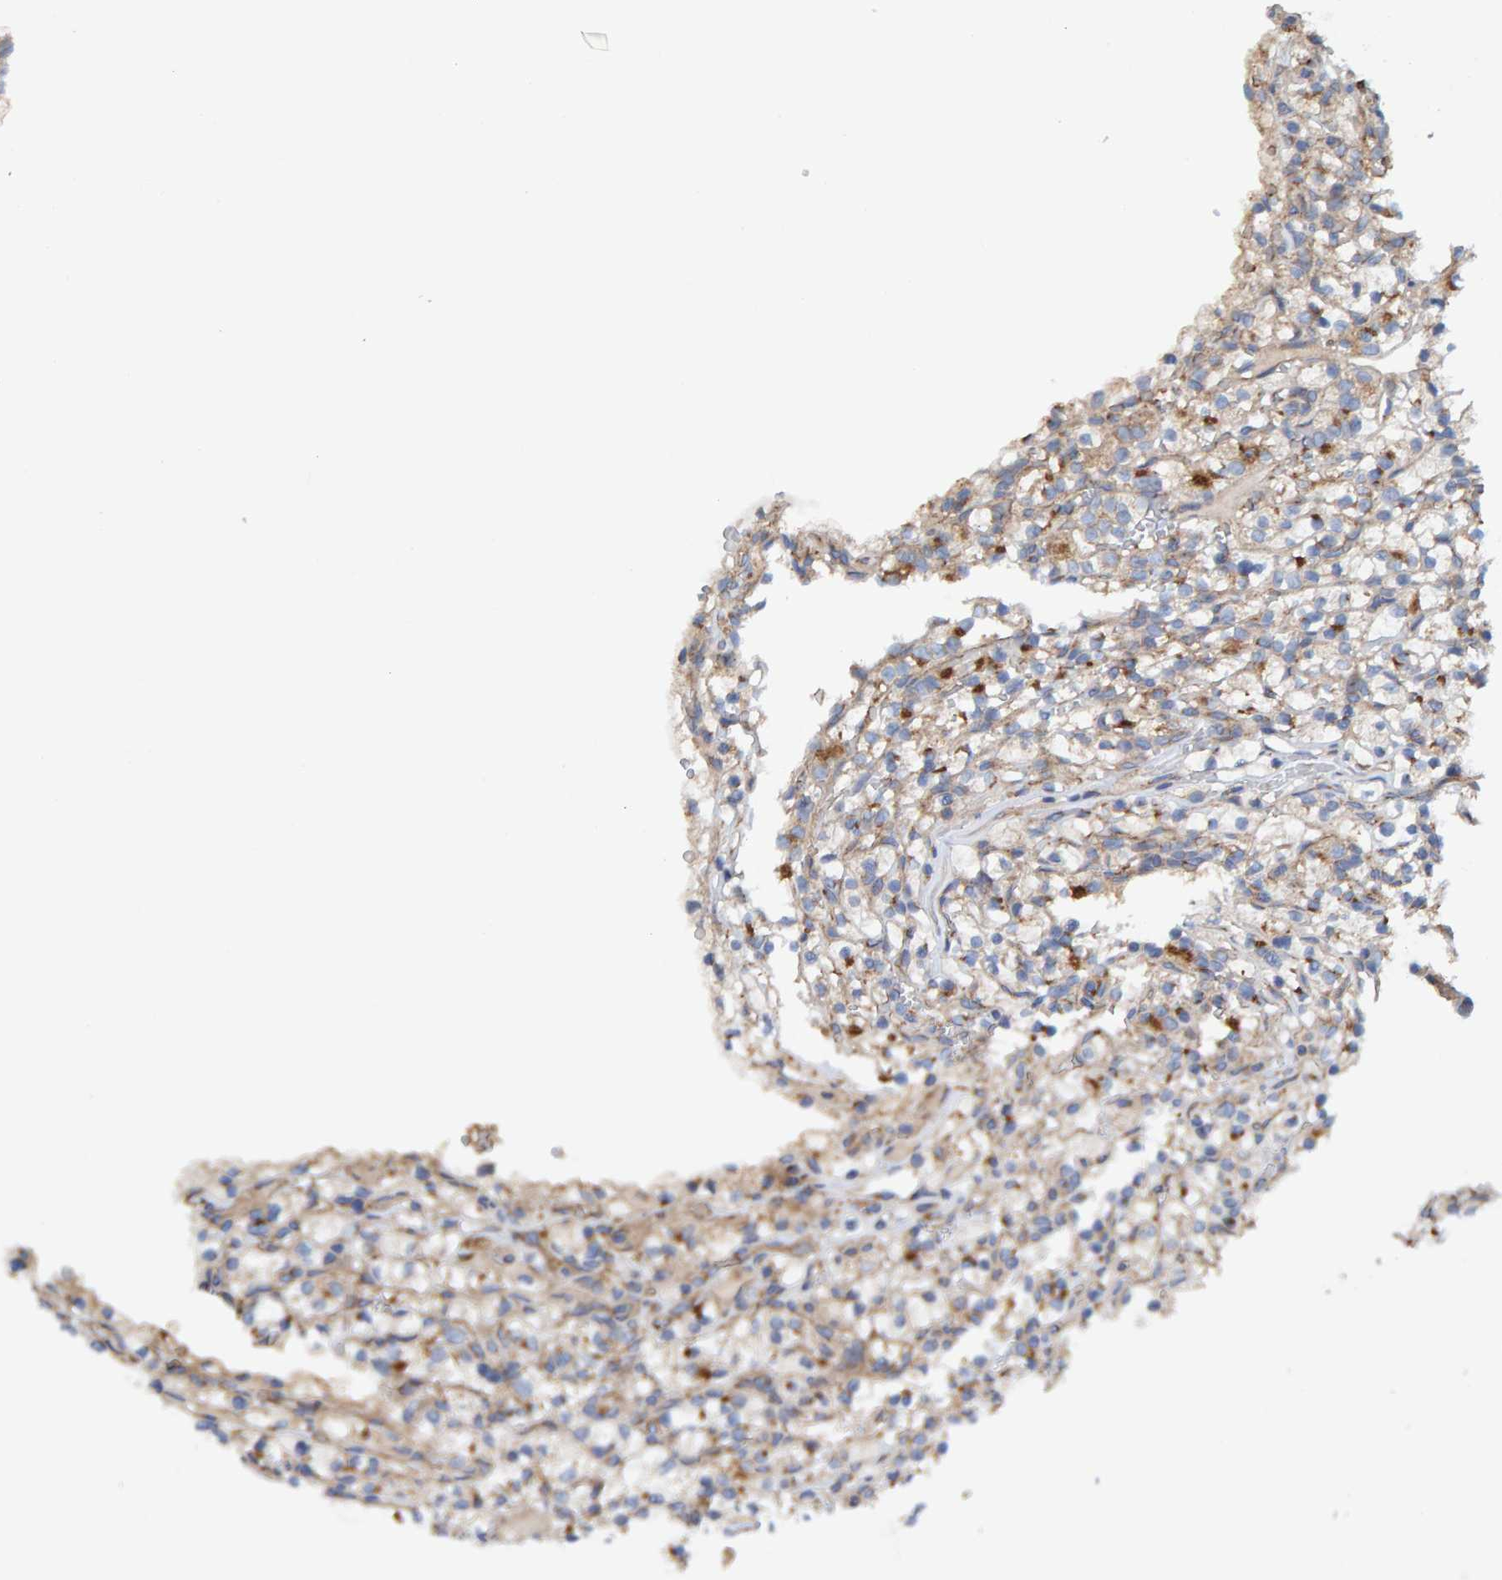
{"staining": {"intensity": "moderate", "quantity": "25%-75%", "location": "cytoplasmic/membranous"}, "tissue": "renal cancer", "cell_type": "Tumor cells", "image_type": "cancer", "snomed": [{"axis": "morphology", "description": "Adenocarcinoma, NOS"}, {"axis": "topography", "description": "Kidney"}], "caption": "IHC of renal cancer reveals medium levels of moderate cytoplasmic/membranous staining in approximately 25%-75% of tumor cells. The staining was performed using DAB to visualize the protein expression in brown, while the nuclei were stained in blue with hematoxylin (Magnification: 20x).", "gene": "MKLN1", "patient": {"sex": "female", "age": 57}}